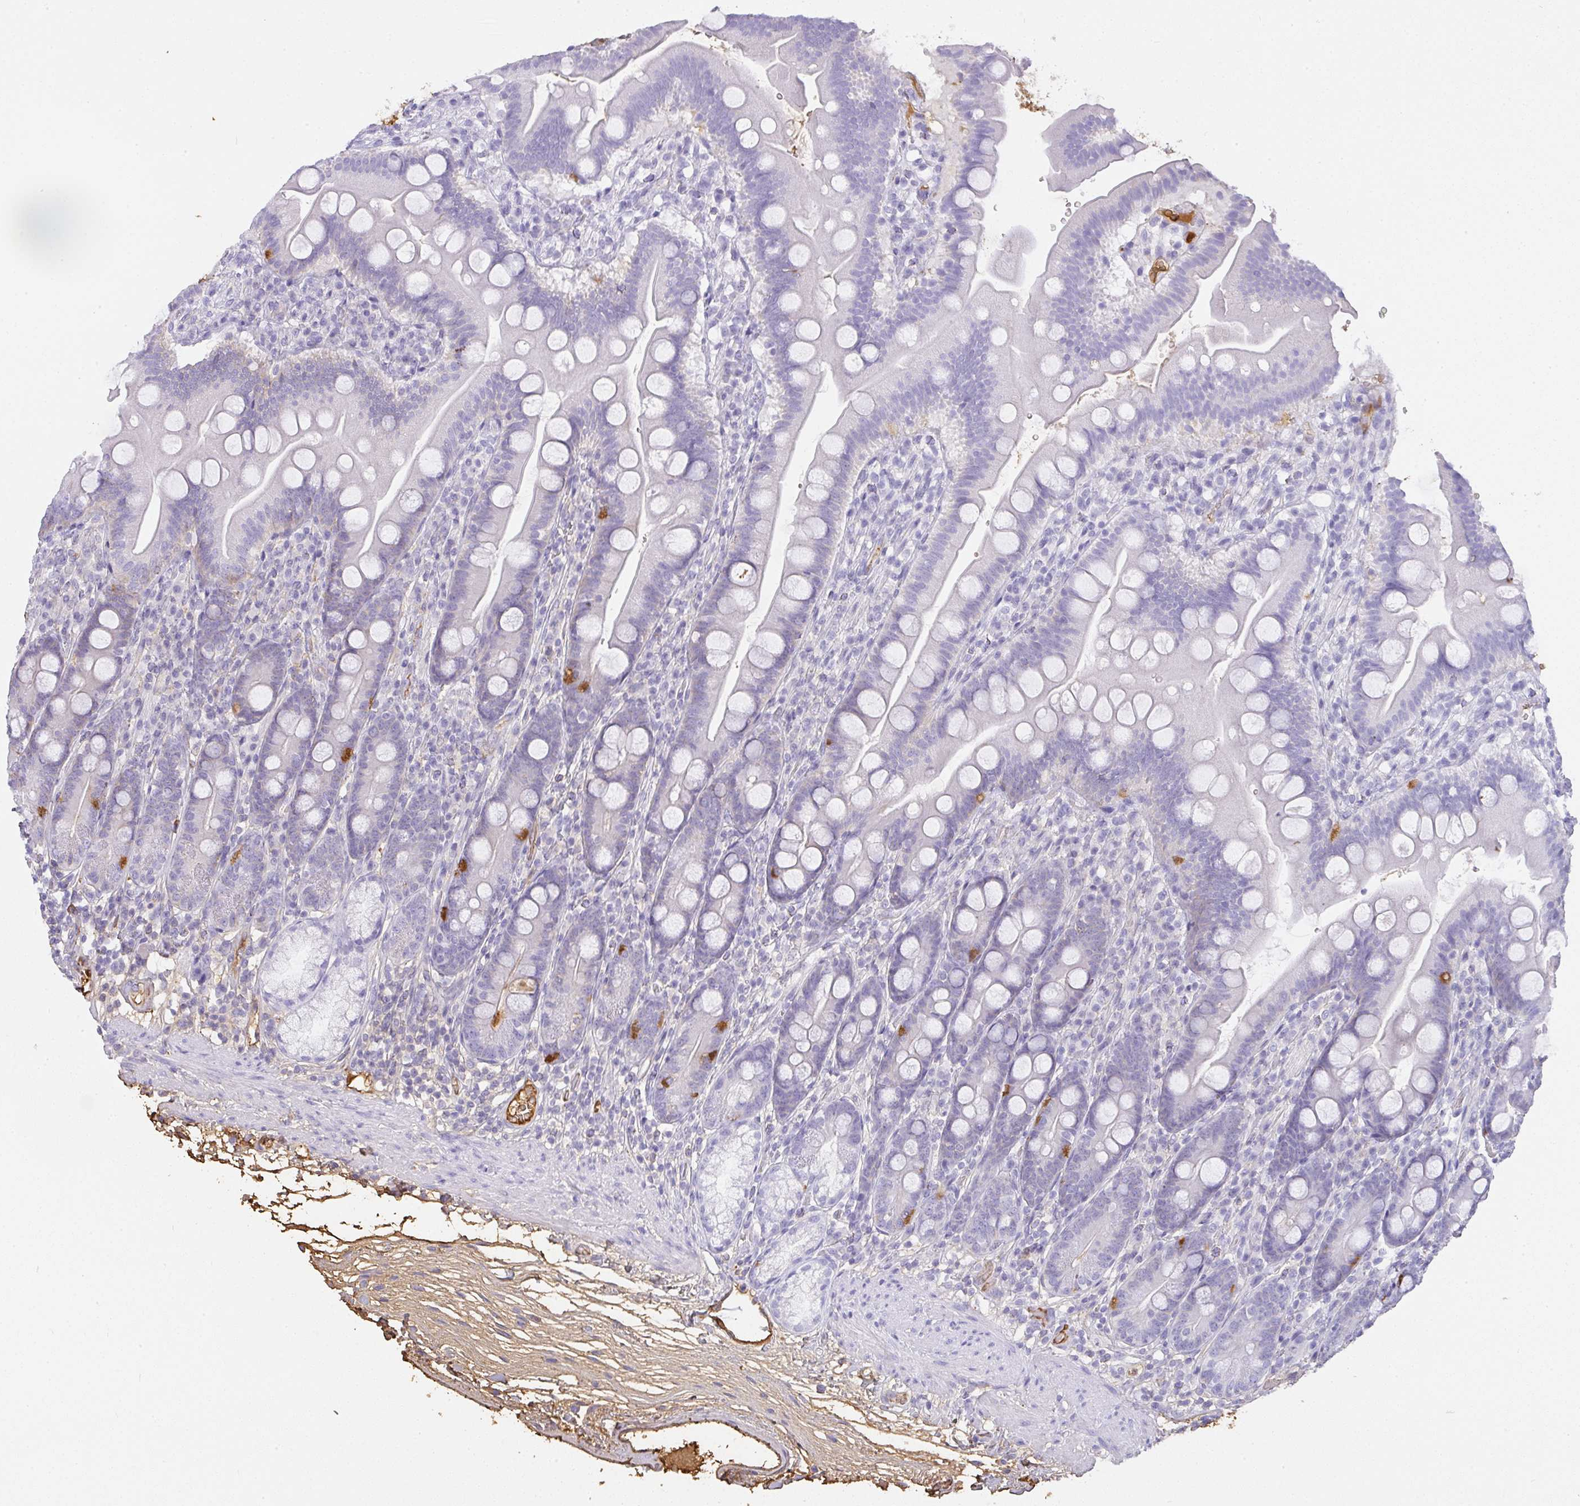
{"staining": {"intensity": "moderate", "quantity": "<25%", "location": "cytoplasmic/membranous"}, "tissue": "duodenum", "cell_type": "Glandular cells", "image_type": "normal", "snomed": [{"axis": "morphology", "description": "Normal tissue, NOS"}, {"axis": "topography", "description": "Duodenum"}], "caption": "Immunohistochemistry (IHC) staining of unremarkable duodenum, which exhibits low levels of moderate cytoplasmic/membranous staining in about <25% of glandular cells indicating moderate cytoplasmic/membranous protein expression. The staining was performed using DAB (brown) for protein detection and nuclei were counterstained in hematoxylin (blue).", "gene": "SMYD5", "patient": {"sex": "female", "age": 67}}